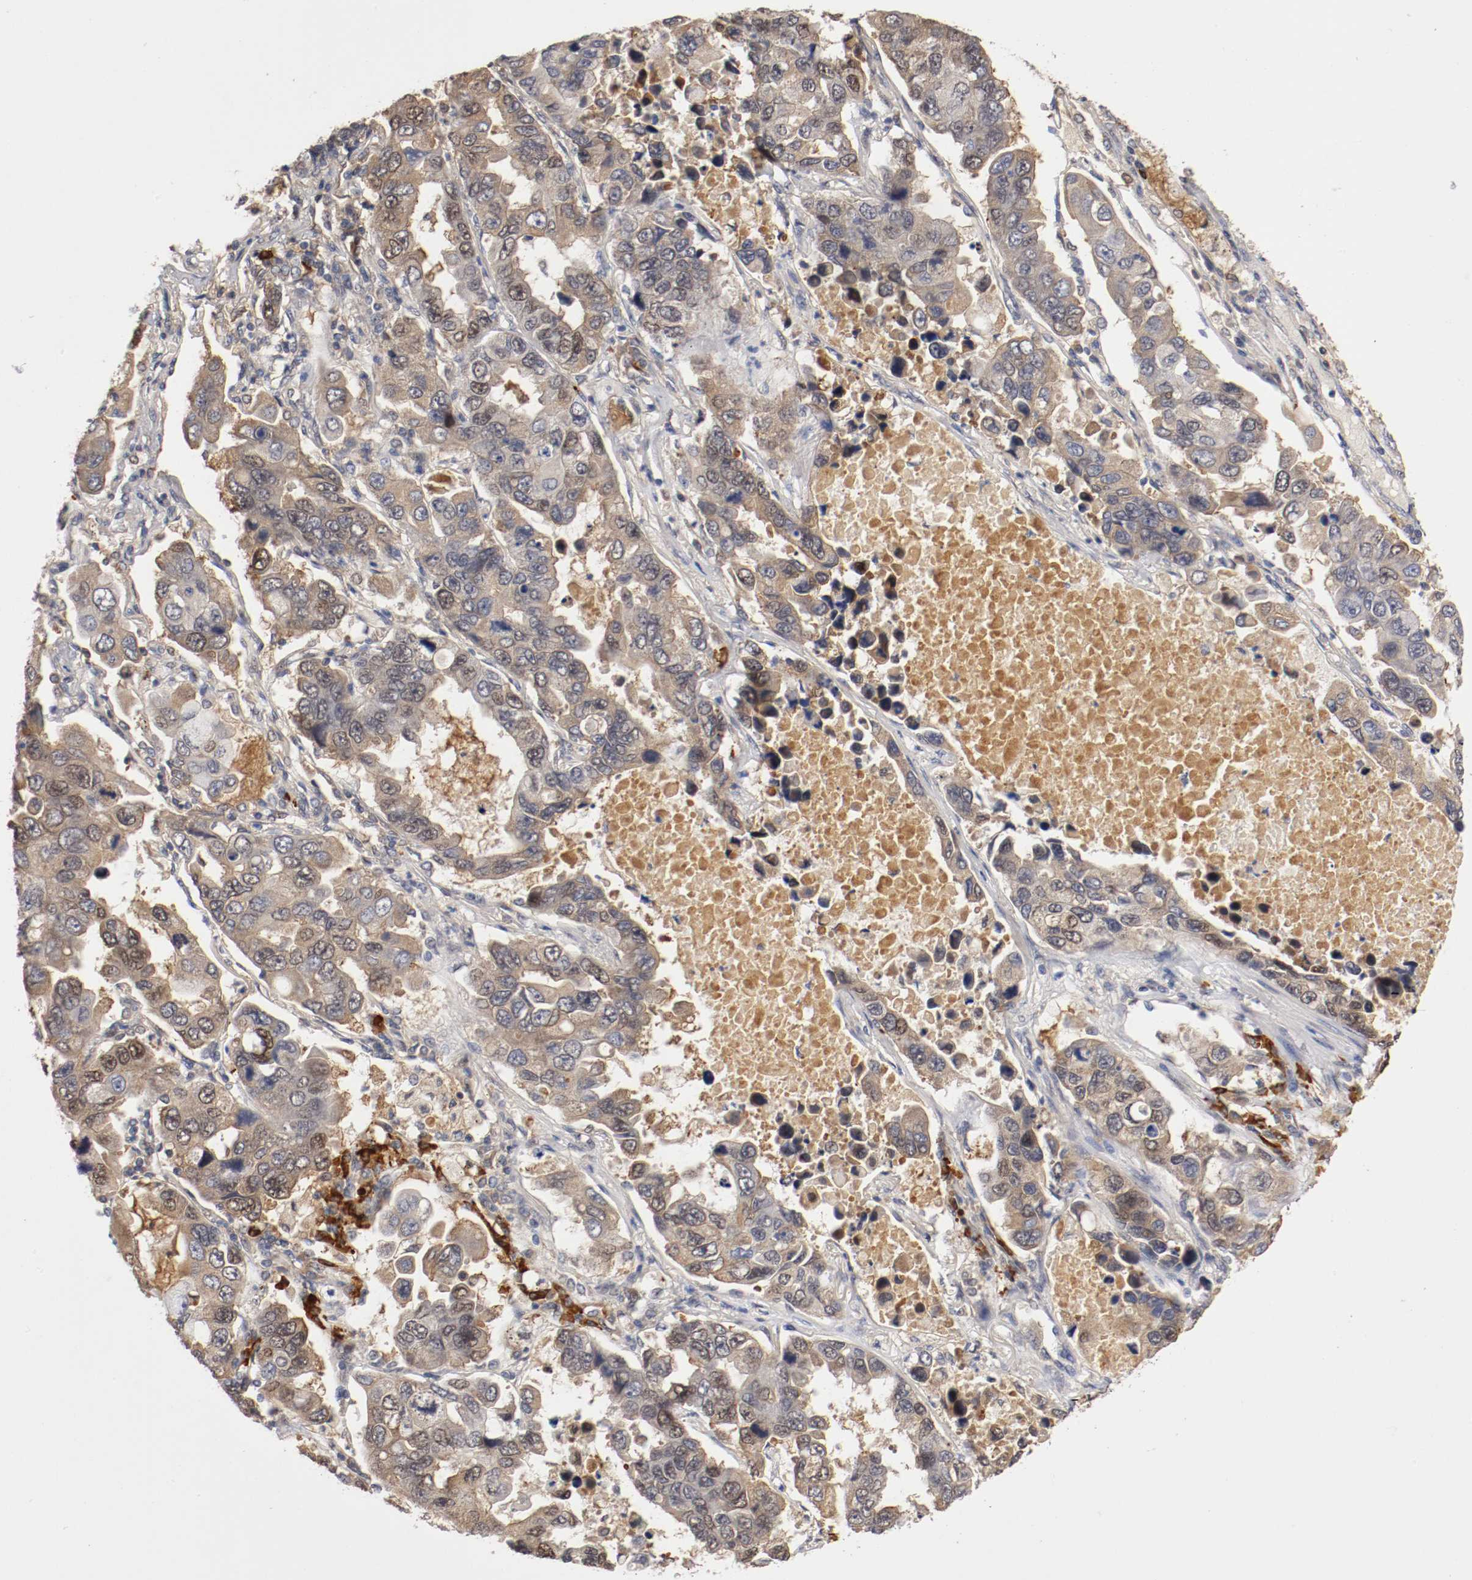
{"staining": {"intensity": "weak", "quantity": "25%-75%", "location": "cytoplasmic/membranous,nuclear"}, "tissue": "lung cancer", "cell_type": "Tumor cells", "image_type": "cancer", "snomed": [{"axis": "morphology", "description": "Adenocarcinoma, NOS"}, {"axis": "topography", "description": "Lung"}], "caption": "There is low levels of weak cytoplasmic/membranous and nuclear expression in tumor cells of lung cancer (adenocarcinoma), as demonstrated by immunohistochemical staining (brown color).", "gene": "DNMT3B", "patient": {"sex": "male", "age": 64}}